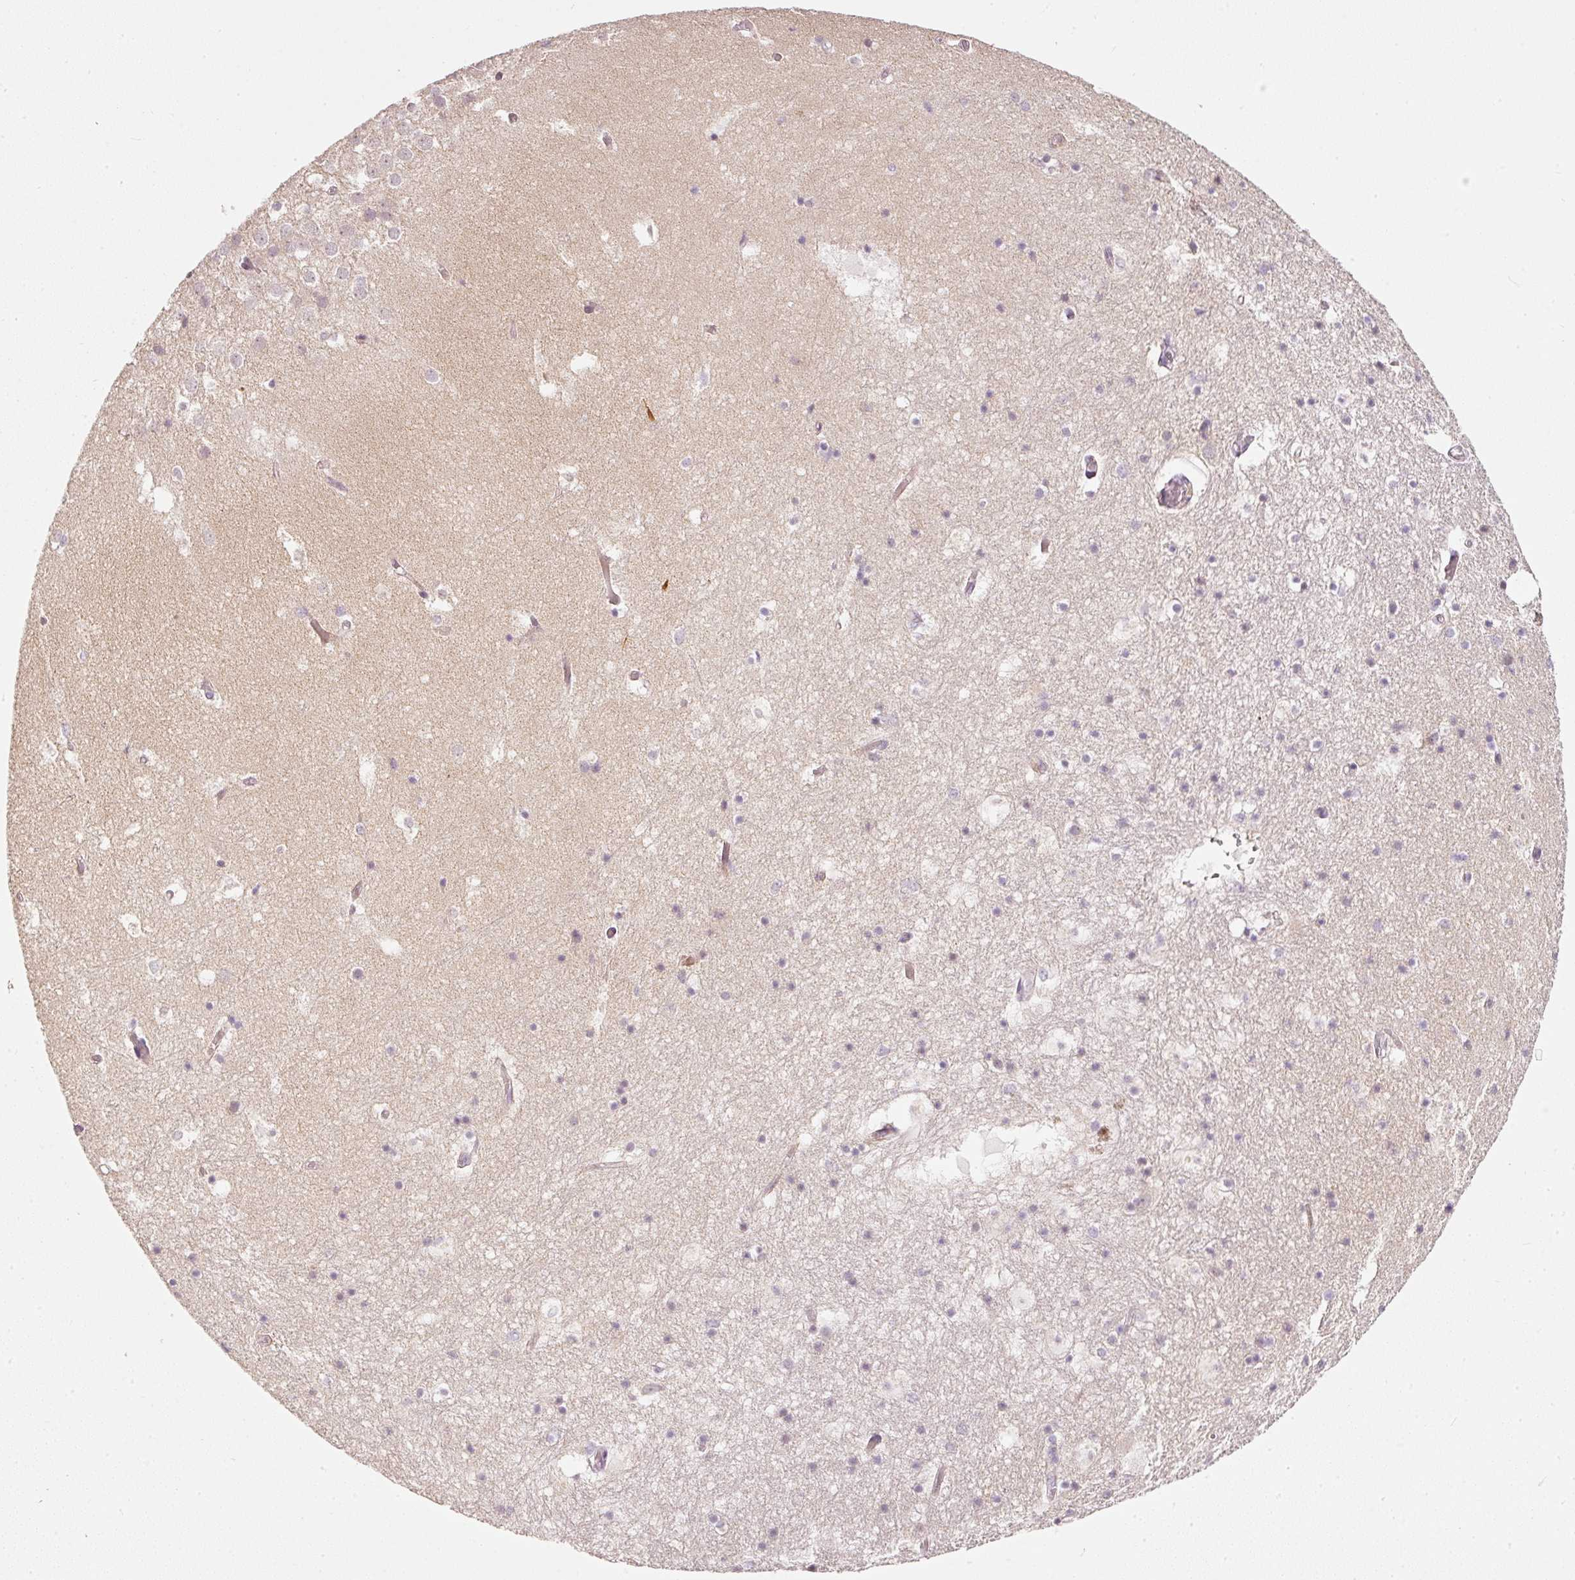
{"staining": {"intensity": "negative", "quantity": "none", "location": "none"}, "tissue": "hippocampus", "cell_type": "Glial cells", "image_type": "normal", "snomed": [{"axis": "morphology", "description": "Normal tissue, NOS"}, {"axis": "topography", "description": "Hippocampus"}], "caption": "Immunohistochemistry image of normal human hippocampus stained for a protein (brown), which reveals no positivity in glial cells. (Stains: DAB (3,3'-diaminobenzidine) IHC with hematoxylin counter stain, Microscopy: brightfield microscopy at high magnification).", "gene": "NRDE2", "patient": {"sex": "female", "age": 52}}